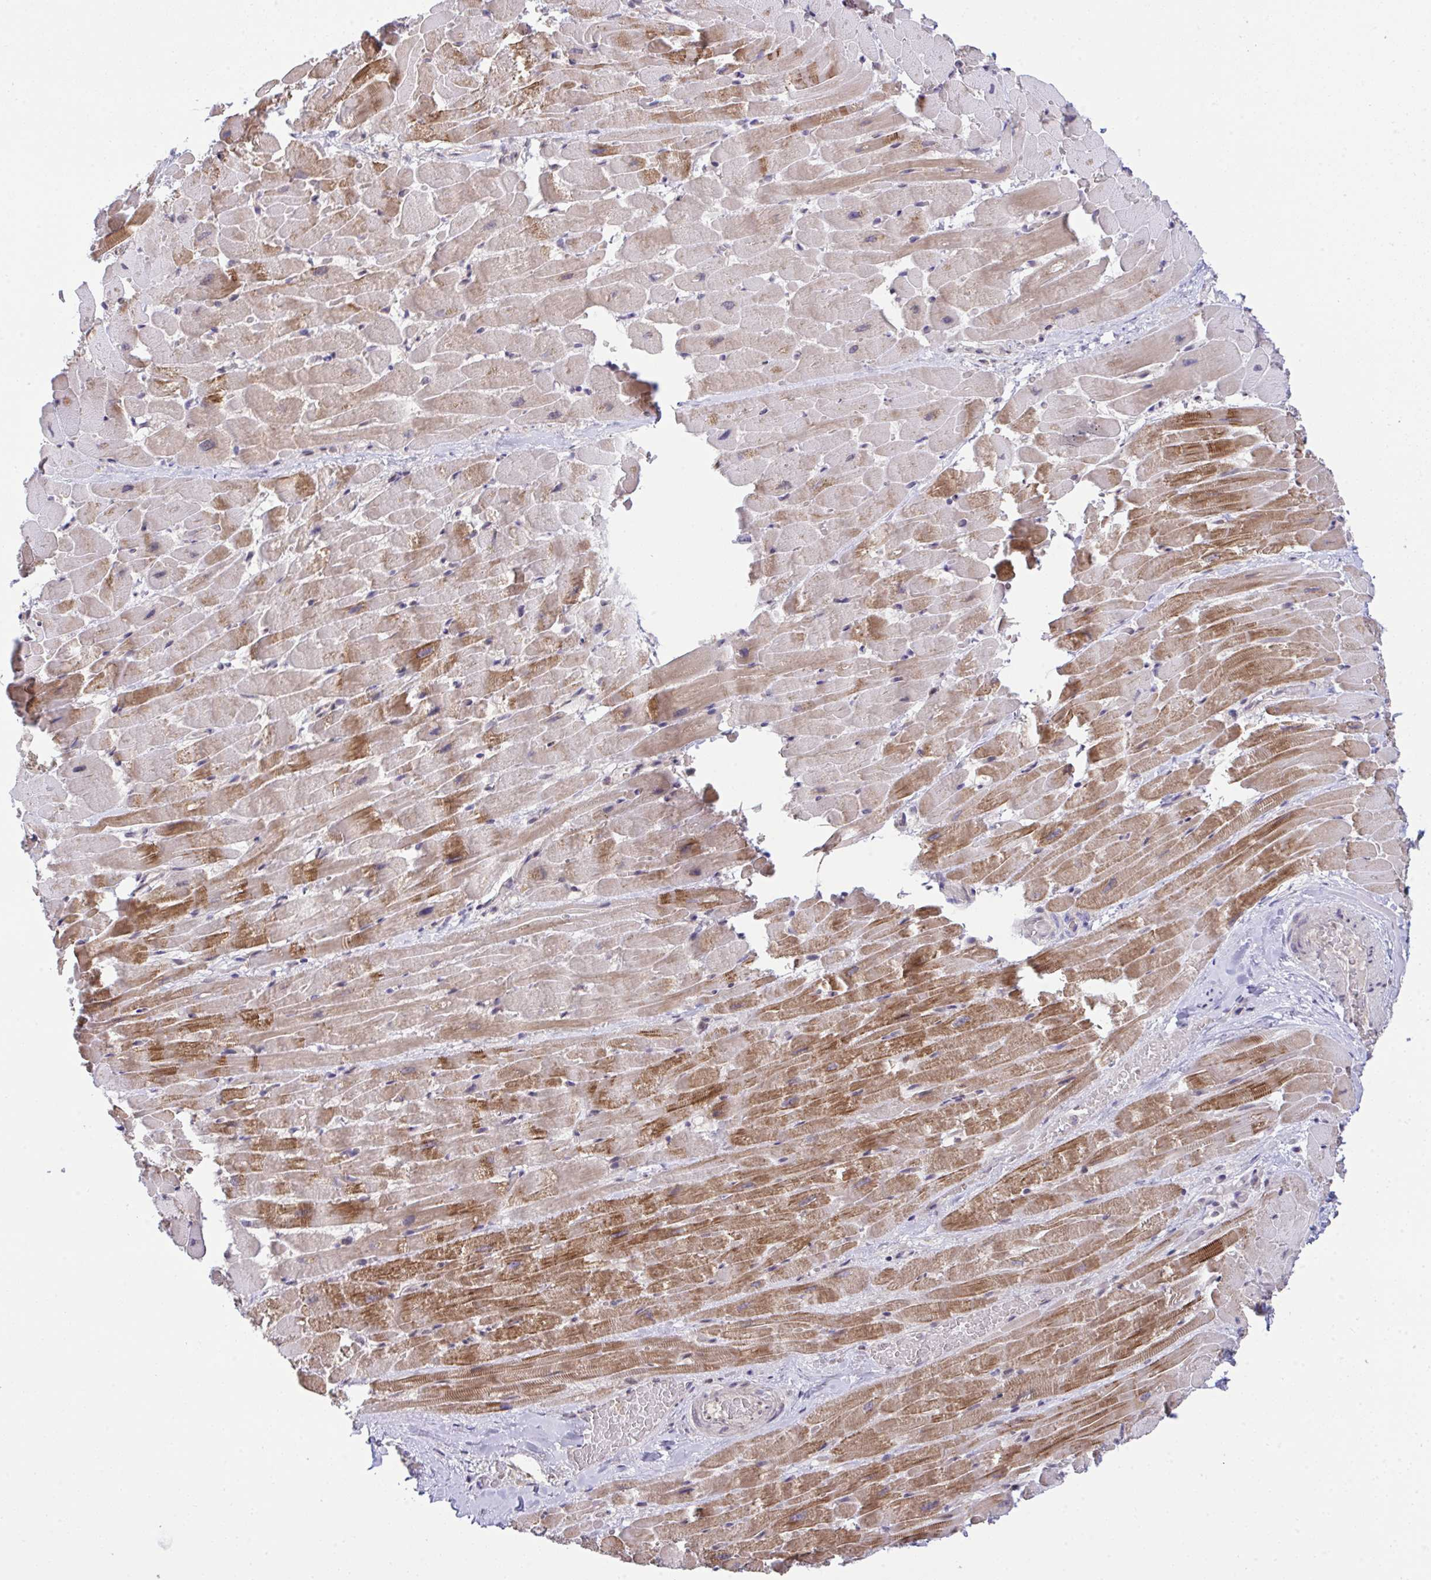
{"staining": {"intensity": "moderate", "quantity": ">75%", "location": "cytoplasmic/membranous"}, "tissue": "heart muscle", "cell_type": "Cardiomyocytes", "image_type": "normal", "snomed": [{"axis": "morphology", "description": "Normal tissue, NOS"}, {"axis": "topography", "description": "Heart"}], "caption": "A high-resolution image shows IHC staining of unremarkable heart muscle, which shows moderate cytoplasmic/membranous staining in about >75% of cardiomyocytes.", "gene": "C9orf64", "patient": {"sex": "male", "age": 37}}